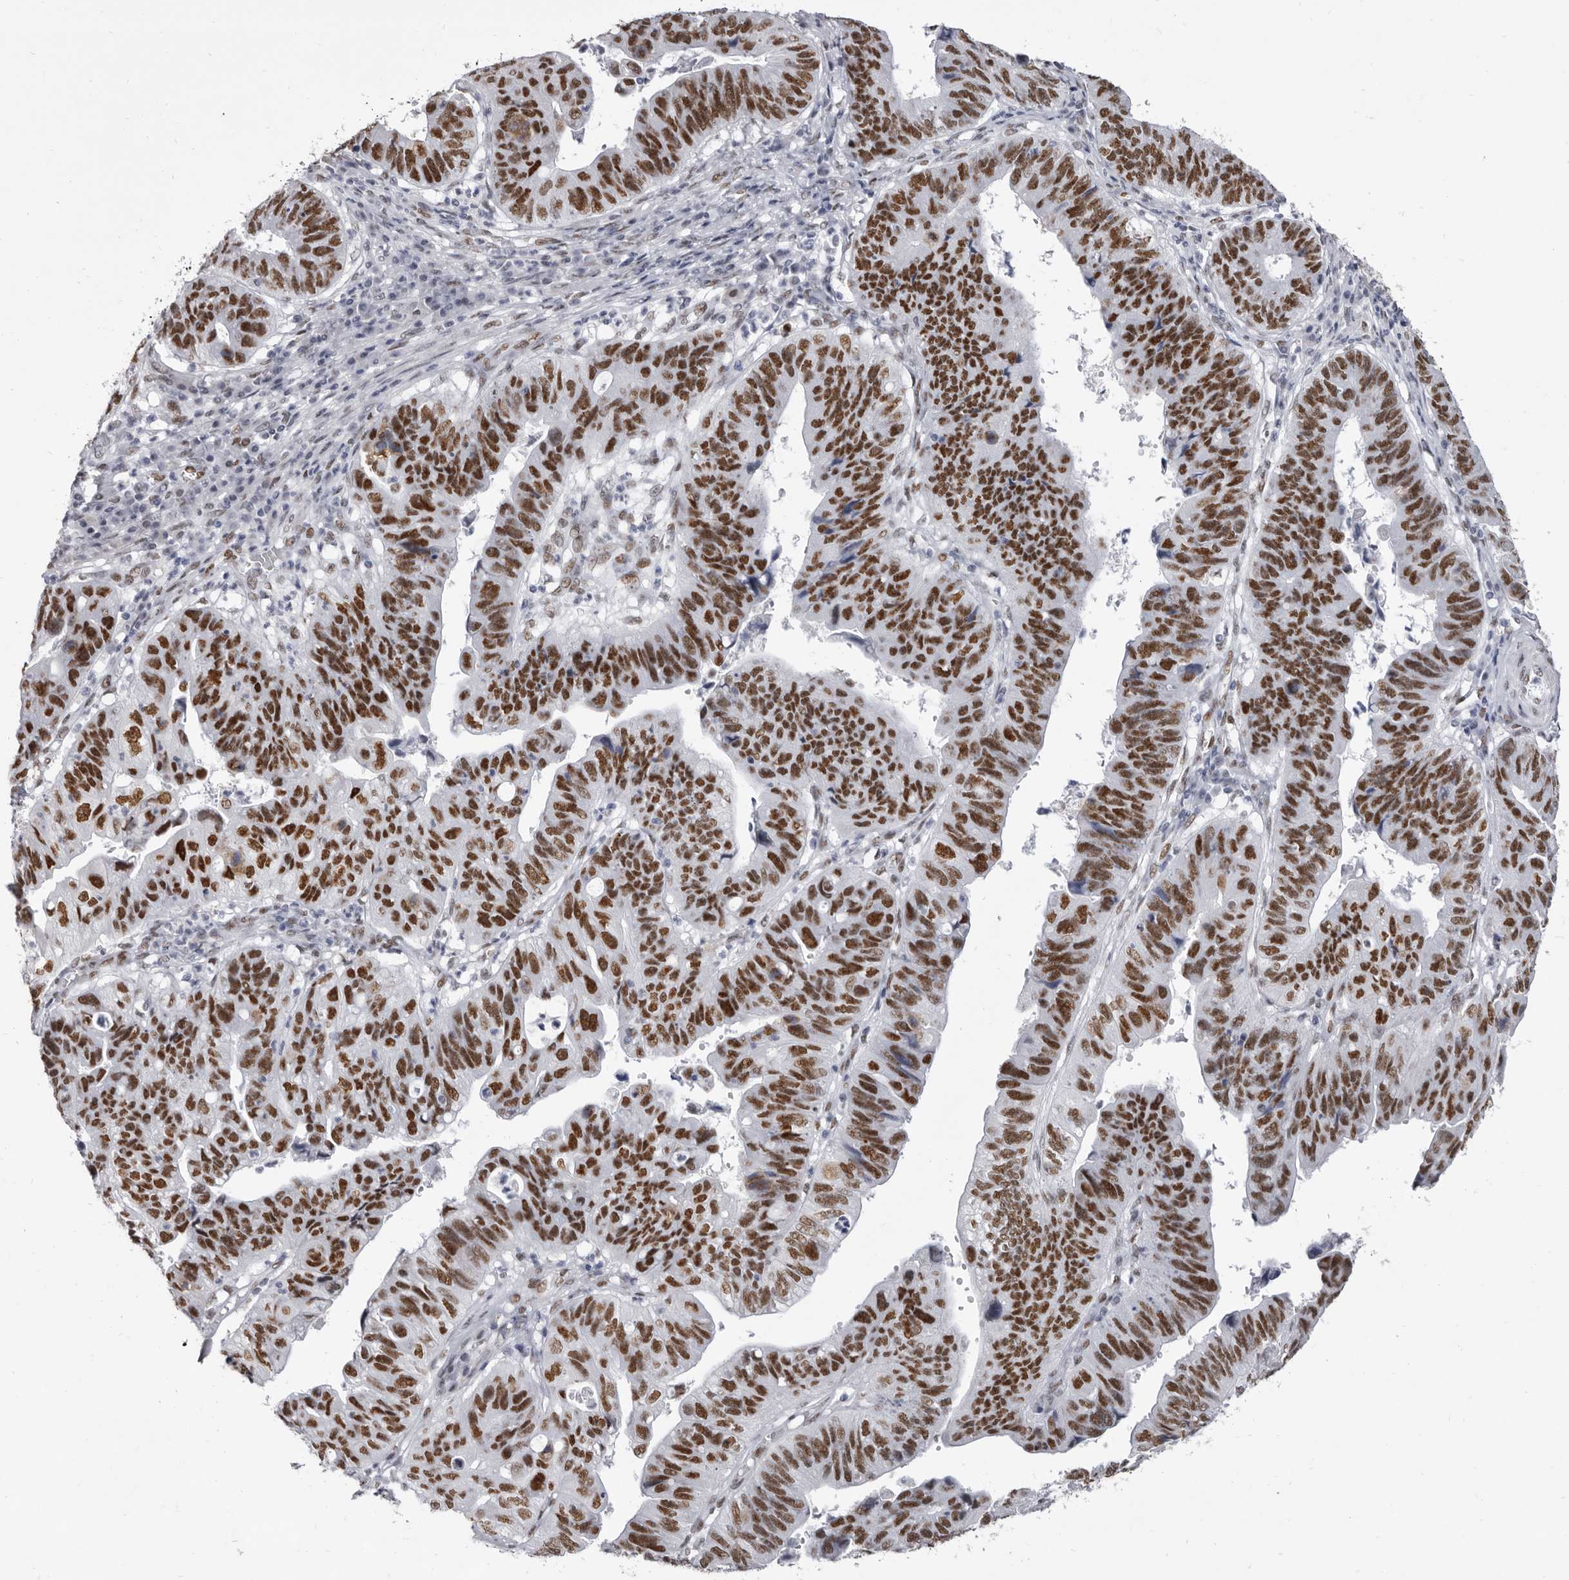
{"staining": {"intensity": "strong", "quantity": ">75%", "location": "nuclear"}, "tissue": "stomach cancer", "cell_type": "Tumor cells", "image_type": "cancer", "snomed": [{"axis": "morphology", "description": "Adenocarcinoma, NOS"}, {"axis": "topography", "description": "Stomach"}], "caption": "This is a micrograph of immunohistochemistry (IHC) staining of stomach cancer (adenocarcinoma), which shows strong expression in the nuclear of tumor cells.", "gene": "ZNF326", "patient": {"sex": "male", "age": 59}}